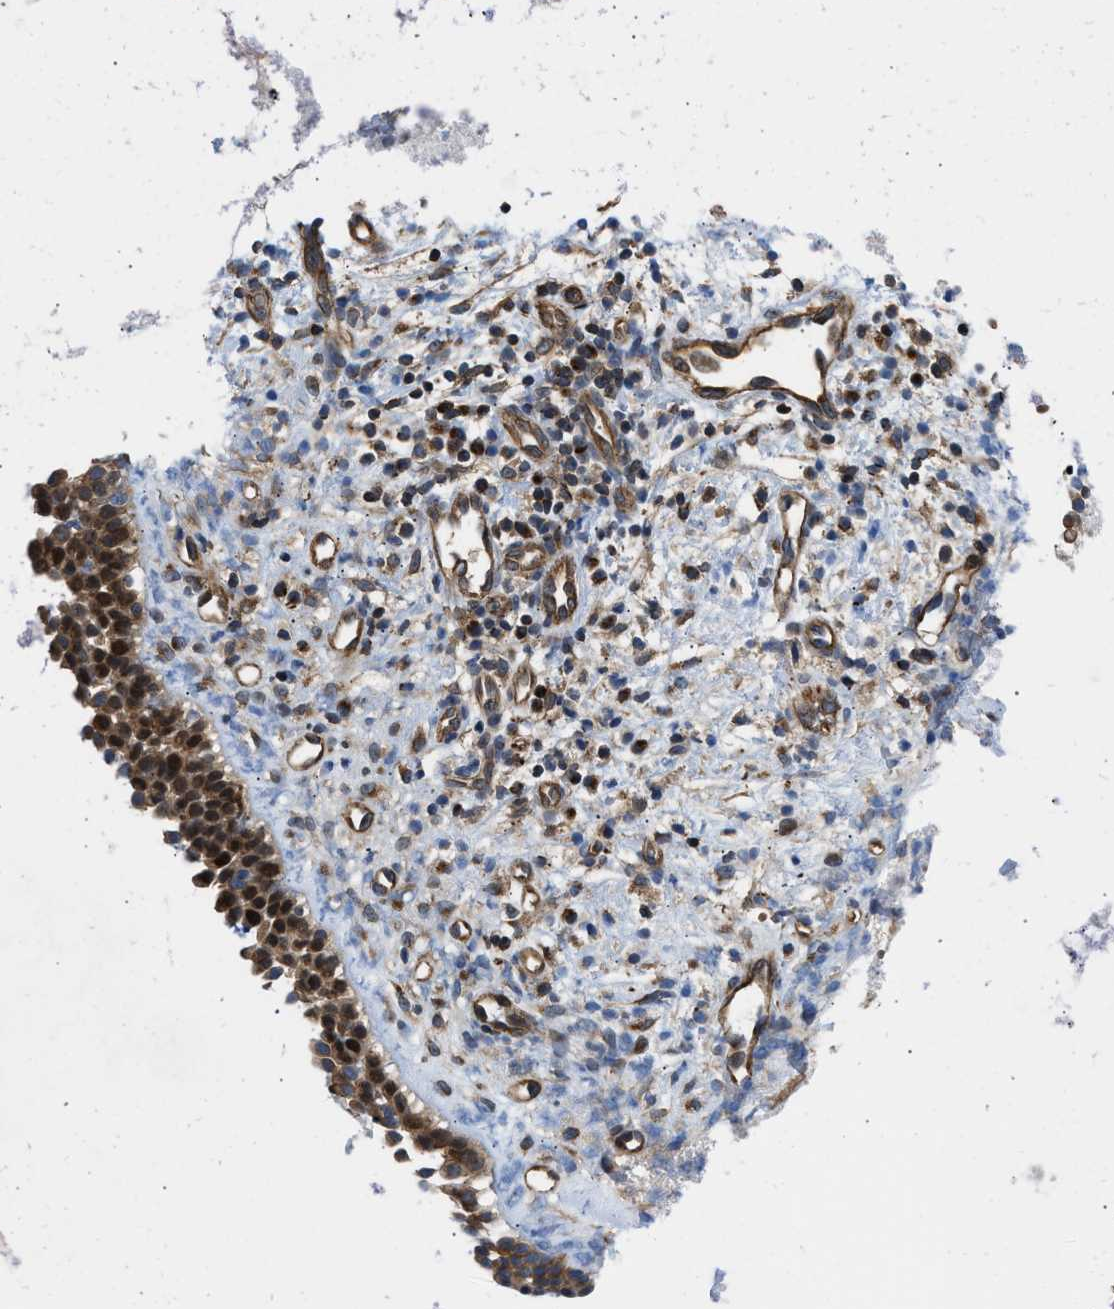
{"staining": {"intensity": "strong", "quantity": ">75%", "location": "cytoplasmic/membranous,nuclear"}, "tissue": "nasopharynx", "cell_type": "Respiratory epithelial cells", "image_type": "normal", "snomed": [{"axis": "morphology", "description": "Normal tissue, NOS"}, {"axis": "topography", "description": "Nasopharynx"}], "caption": "Unremarkable nasopharynx displays strong cytoplasmic/membranous,nuclear positivity in about >75% of respiratory epithelial cells.", "gene": "GPATCH2L", "patient": {"sex": "male", "age": 21}}